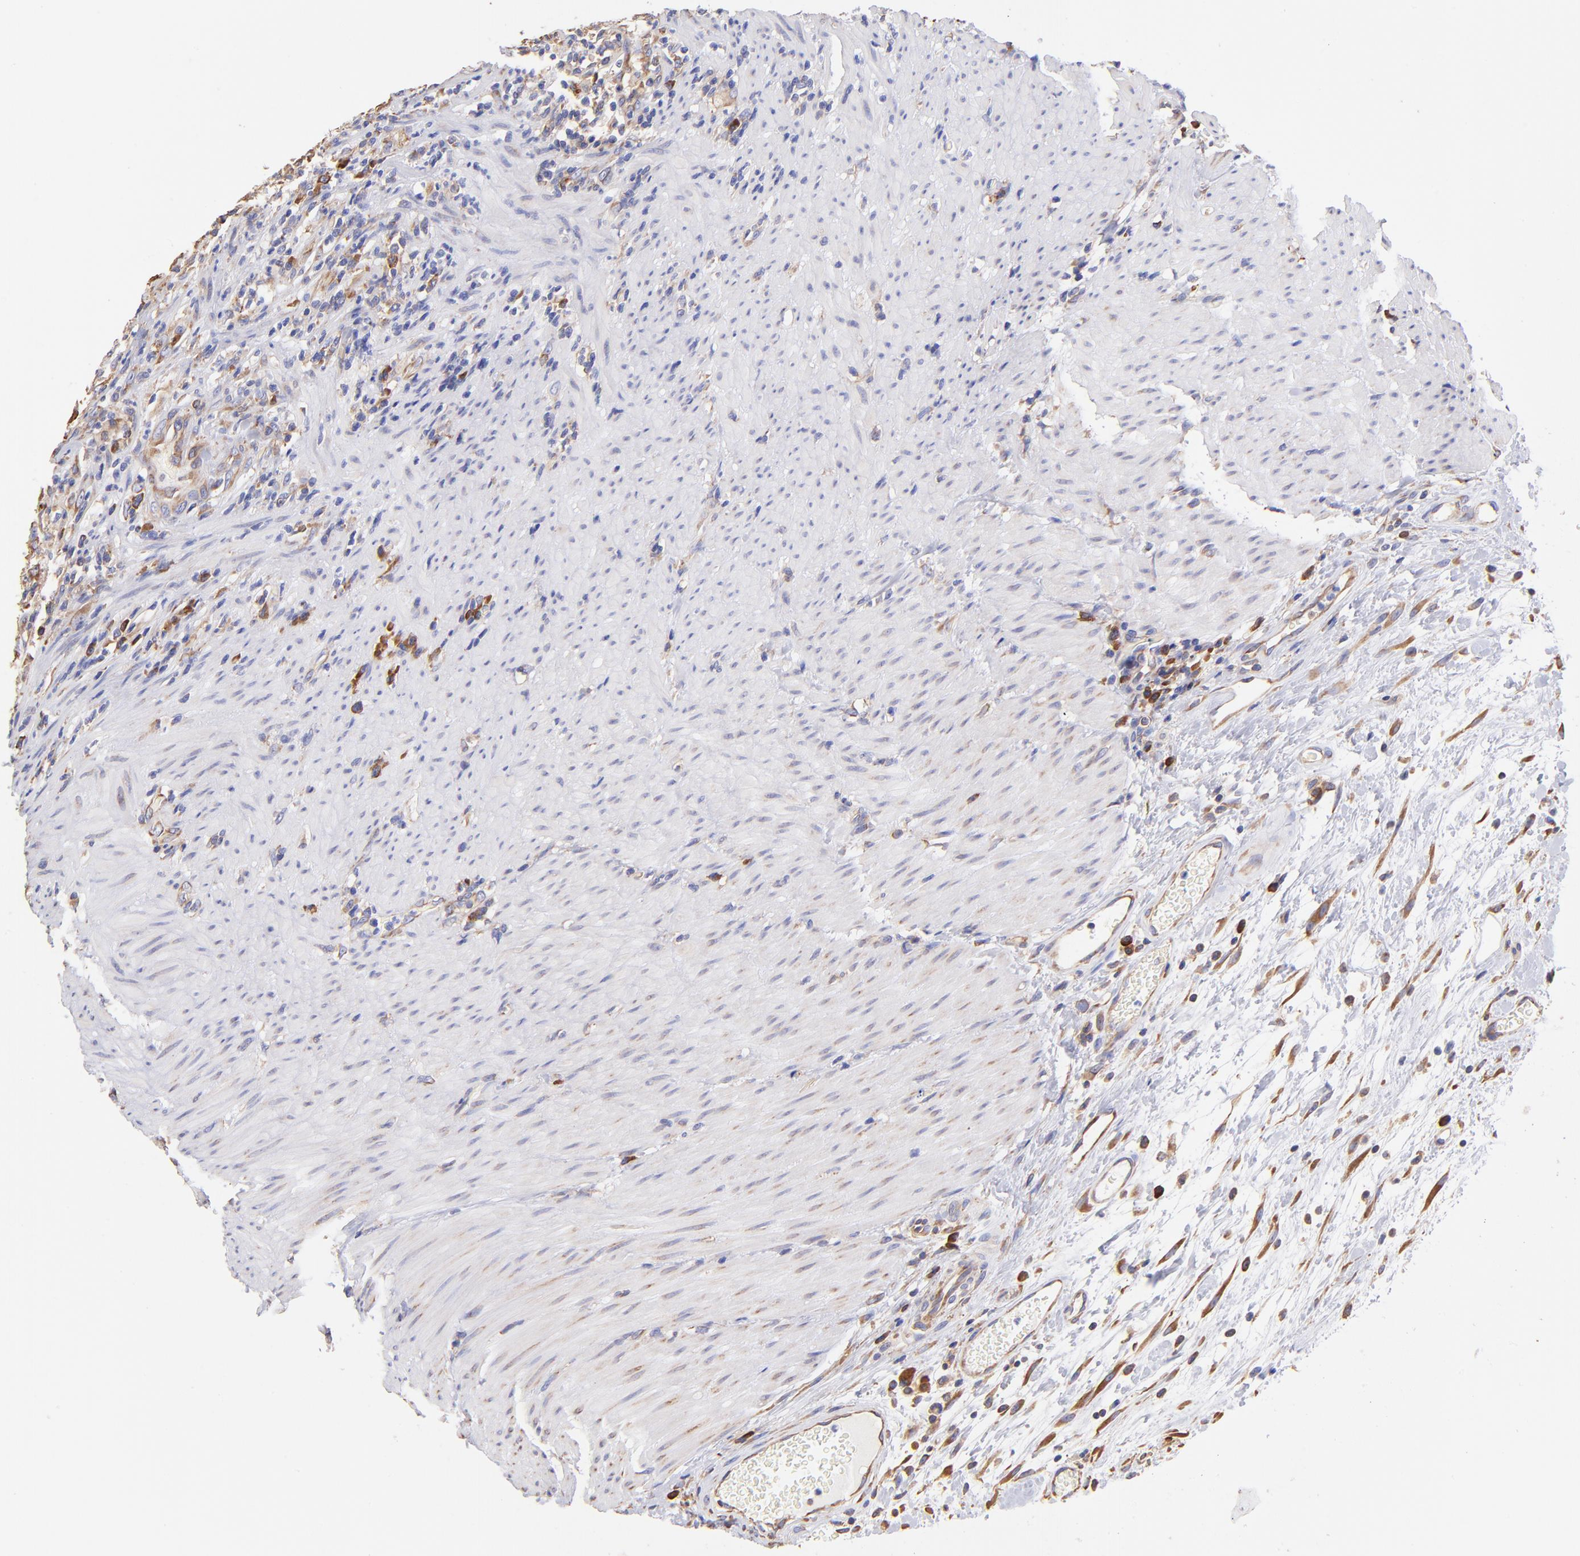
{"staining": {"intensity": "moderate", "quantity": ">75%", "location": "cytoplasmic/membranous"}, "tissue": "colorectal cancer", "cell_type": "Tumor cells", "image_type": "cancer", "snomed": [{"axis": "morphology", "description": "Adenocarcinoma, NOS"}, {"axis": "topography", "description": "Colon"}], "caption": "Colorectal adenocarcinoma stained with a protein marker demonstrates moderate staining in tumor cells.", "gene": "RPL30", "patient": {"sex": "male", "age": 54}}